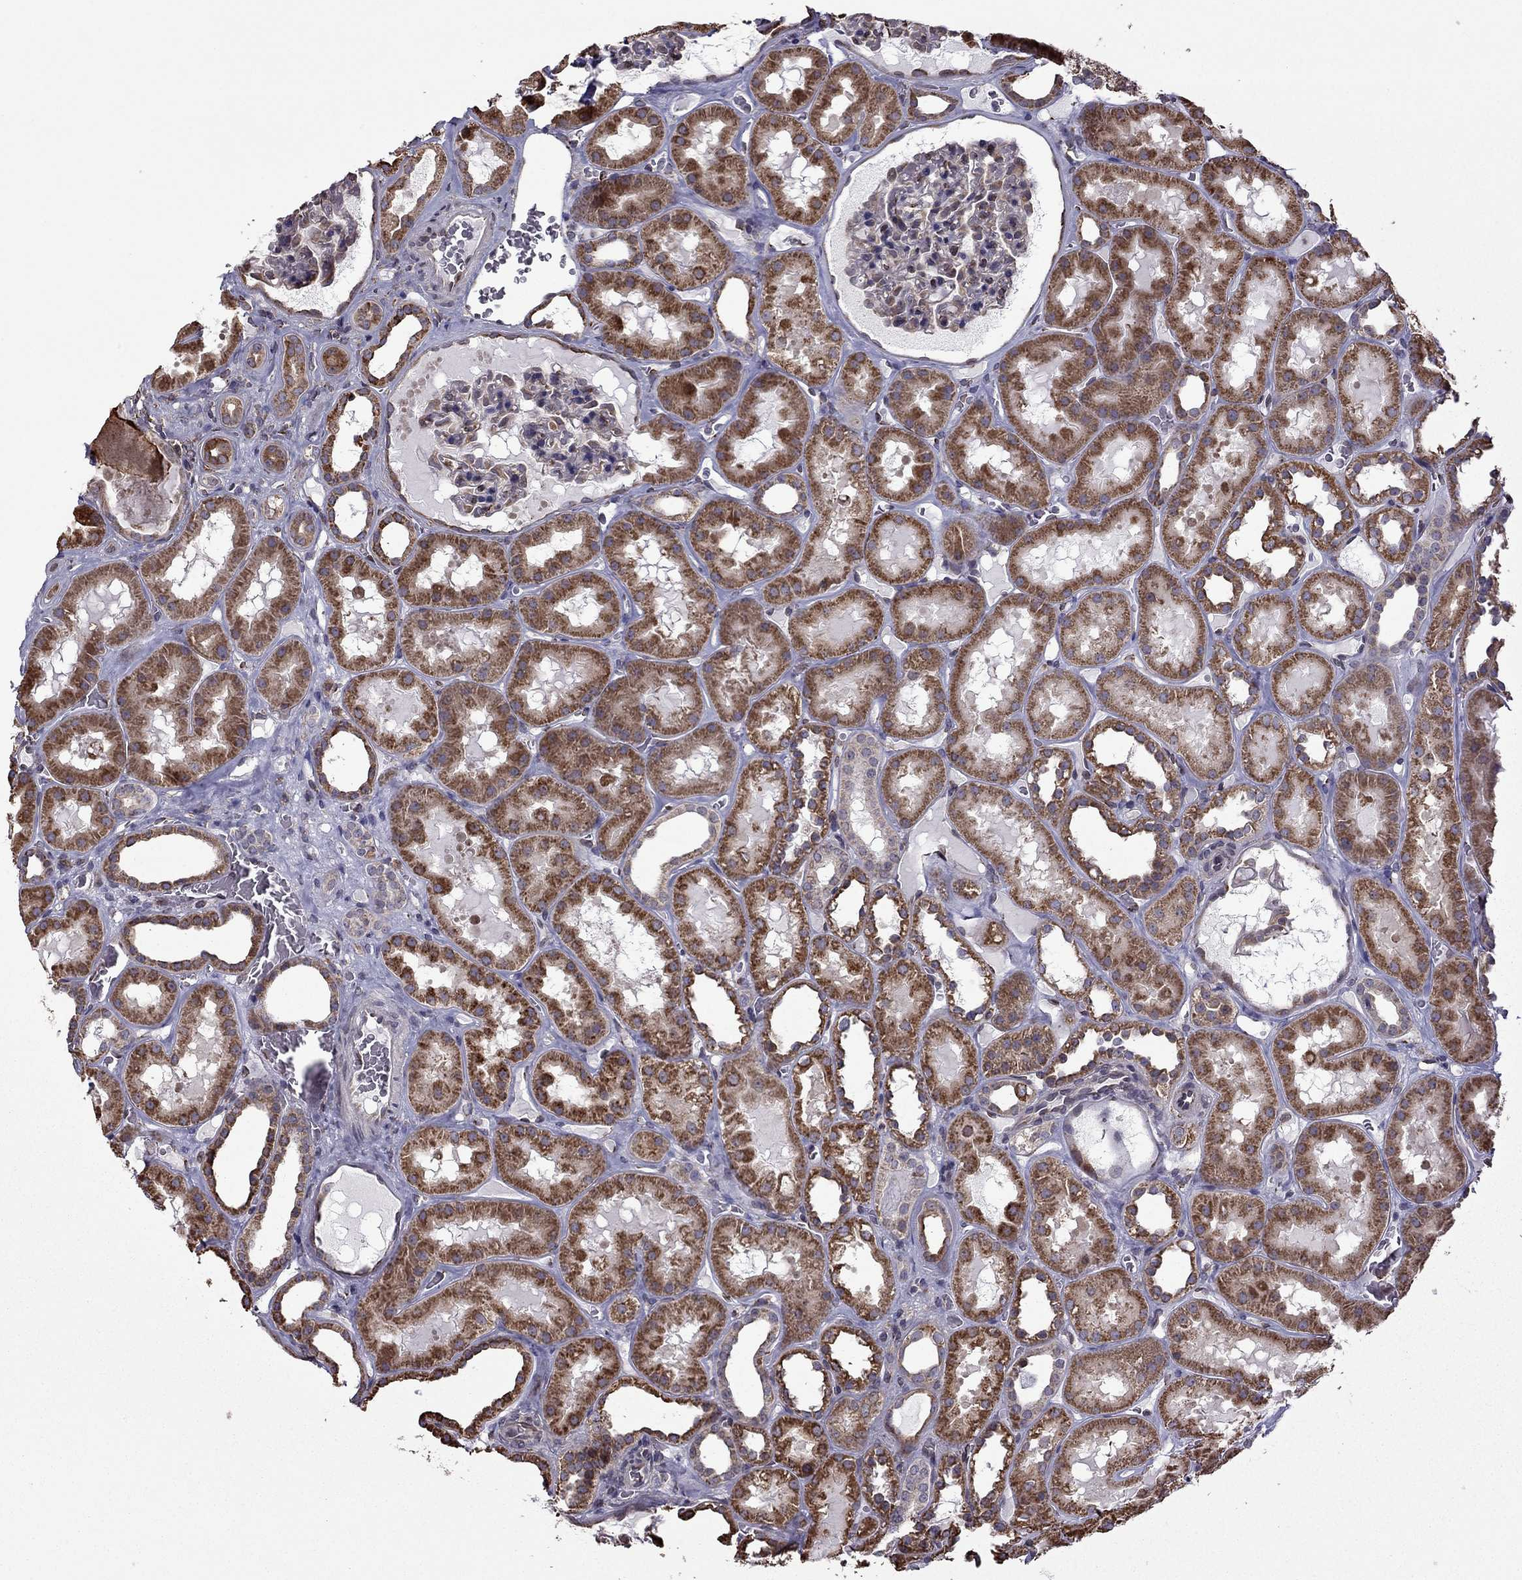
{"staining": {"intensity": "moderate", "quantity": "<25%", "location": "cytoplasmic/membranous"}, "tissue": "kidney", "cell_type": "Cells in glomeruli", "image_type": "normal", "snomed": [{"axis": "morphology", "description": "Normal tissue, NOS"}, {"axis": "topography", "description": "Kidney"}], "caption": "Human kidney stained for a protein (brown) displays moderate cytoplasmic/membranous positive expression in approximately <25% of cells in glomeruli.", "gene": "IKBIP", "patient": {"sex": "female", "age": 41}}